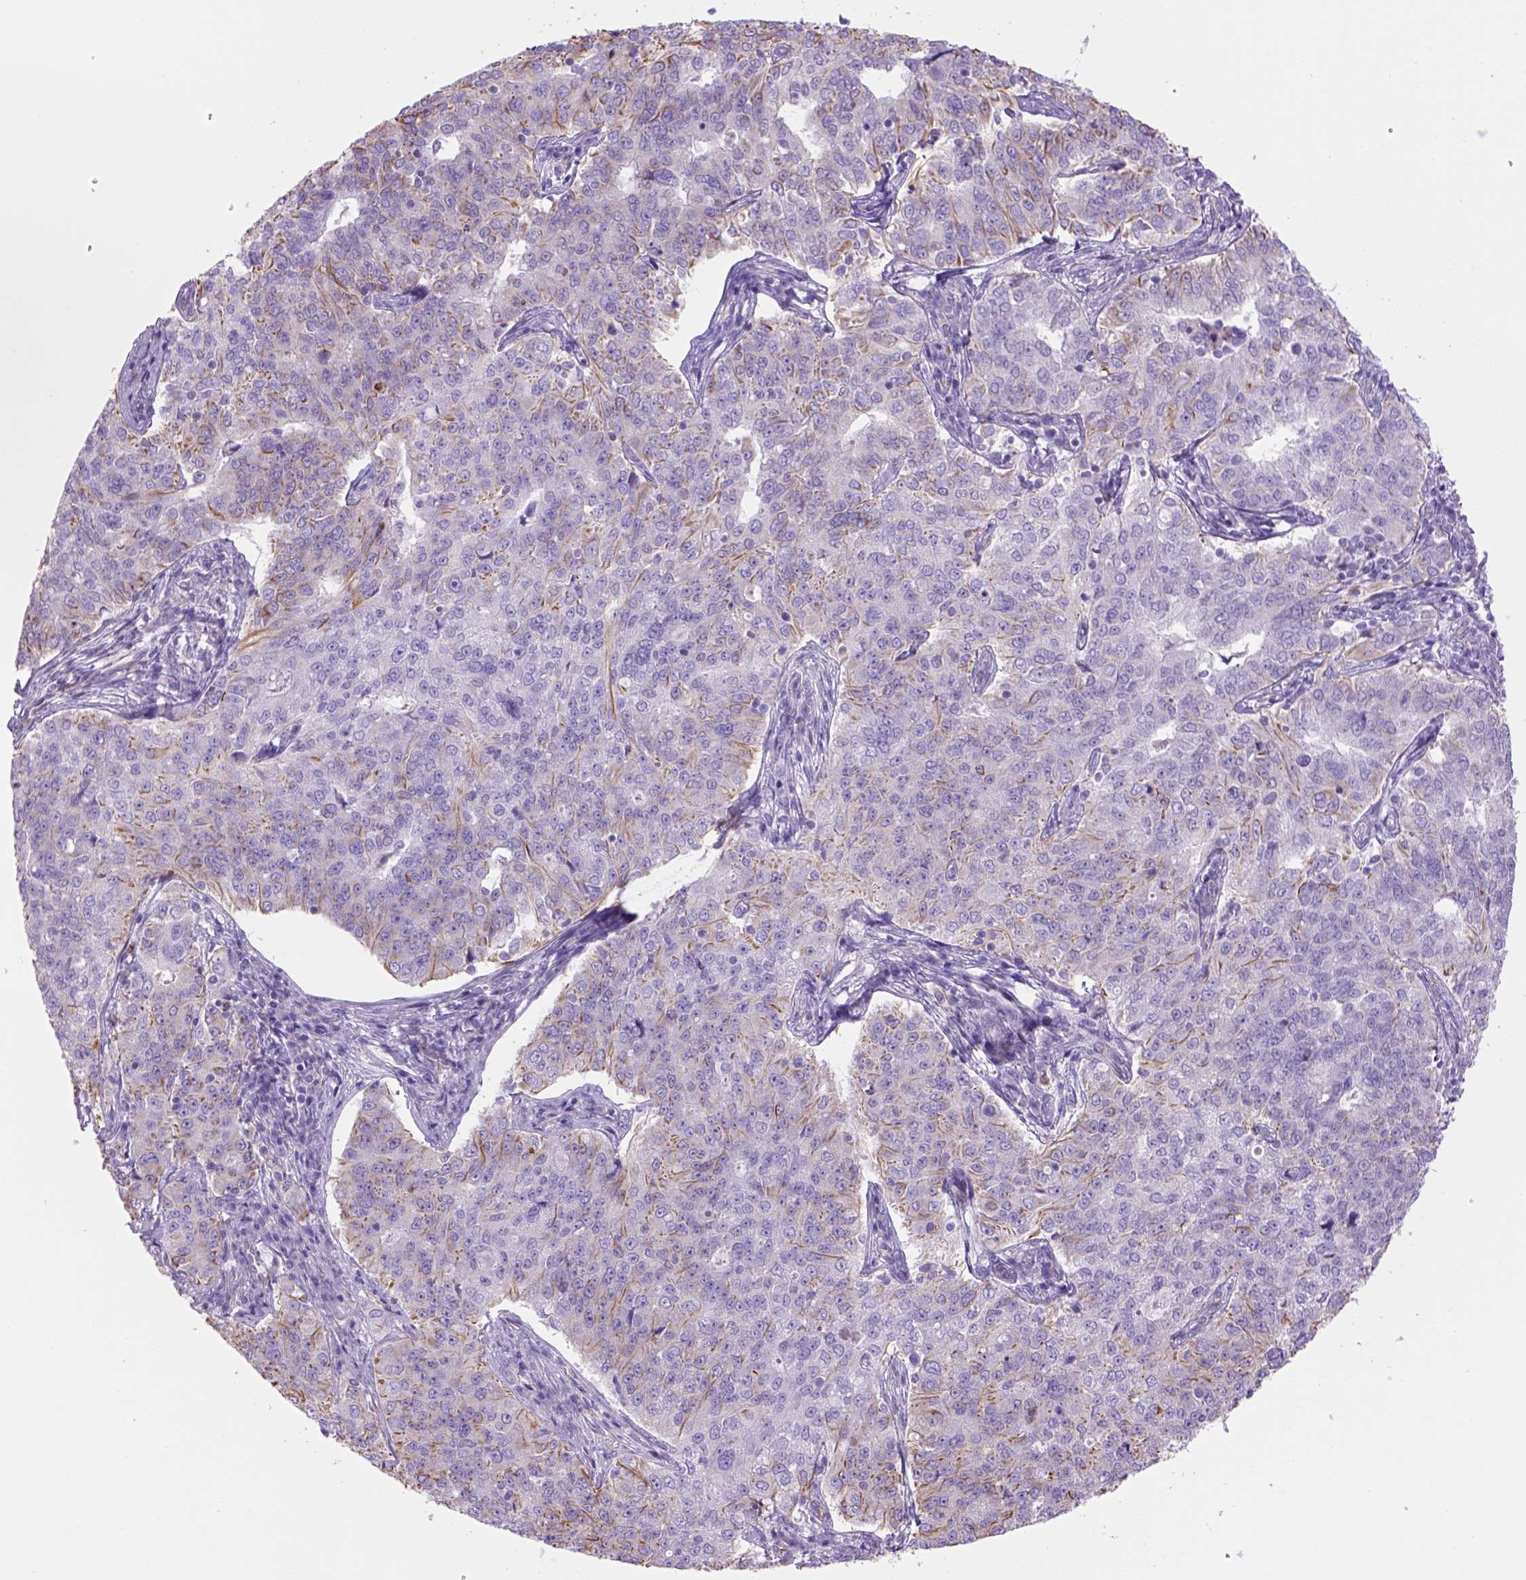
{"staining": {"intensity": "moderate", "quantity": "25%-75%", "location": "cytoplasmic/membranous"}, "tissue": "endometrial cancer", "cell_type": "Tumor cells", "image_type": "cancer", "snomed": [{"axis": "morphology", "description": "Adenocarcinoma, NOS"}, {"axis": "topography", "description": "Endometrium"}], "caption": "Adenocarcinoma (endometrial) stained for a protein demonstrates moderate cytoplasmic/membranous positivity in tumor cells.", "gene": "ZZZ3", "patient": {"sex": "female", "age": 43}}